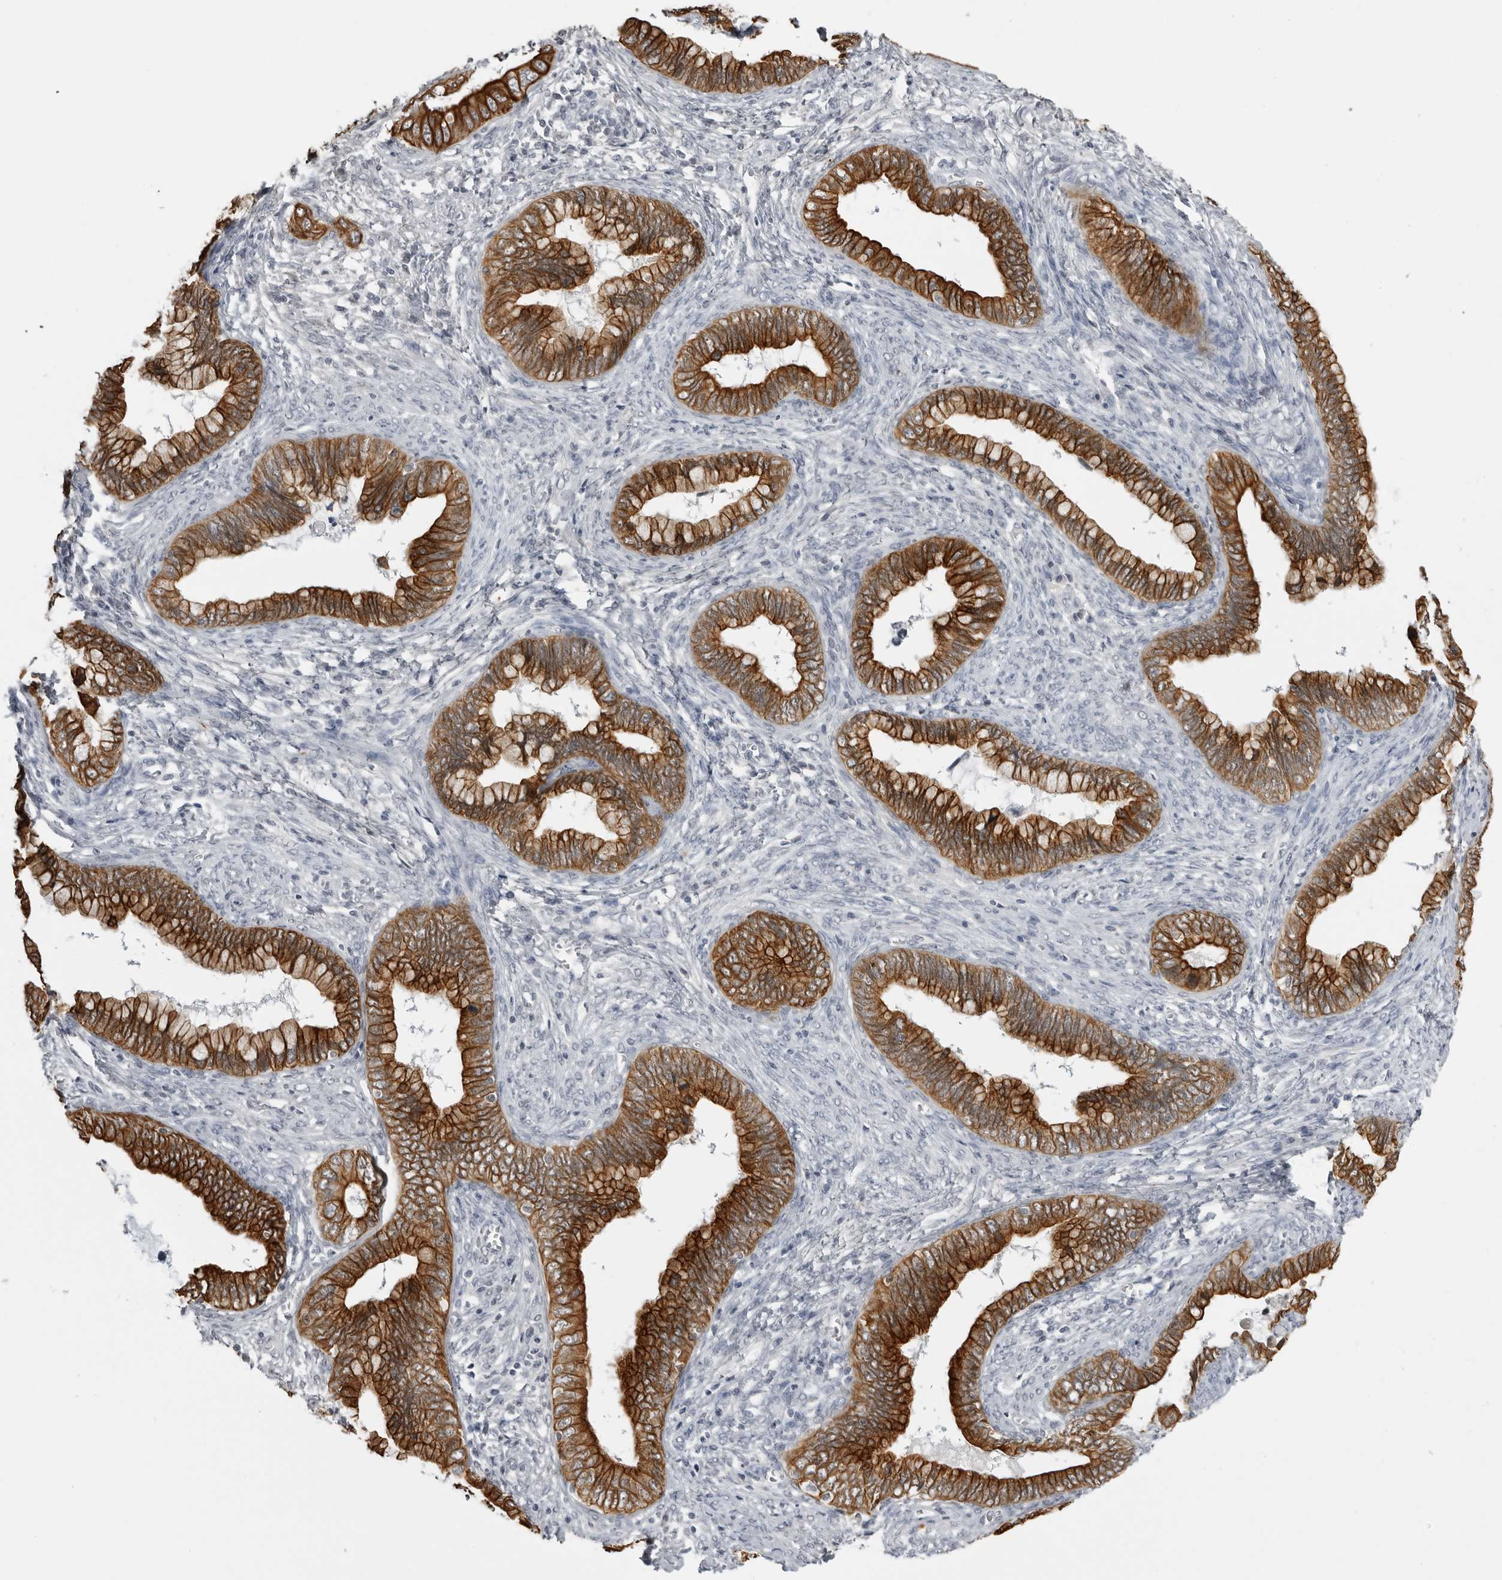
{"staining": {"intensity": "strong", "quantity": ">75%", "location": "cytoplasmic/membranous"}, "tissue": "cervical cancer", "cell_type": "Tumor cells", "image_type": "cancer", "snomed": [{"axis": "morphology", "description": "Adenocarcinoma, NOS"}, {"axis": "topography", "description": "Cervix"}], "caption": "Human cervical cancer (adenocarcinoma) stained with a protein marker displays strong staining in tumor cells.", "gene": "SERPINF2", "patient": {"sex": "female", "age": 44}}